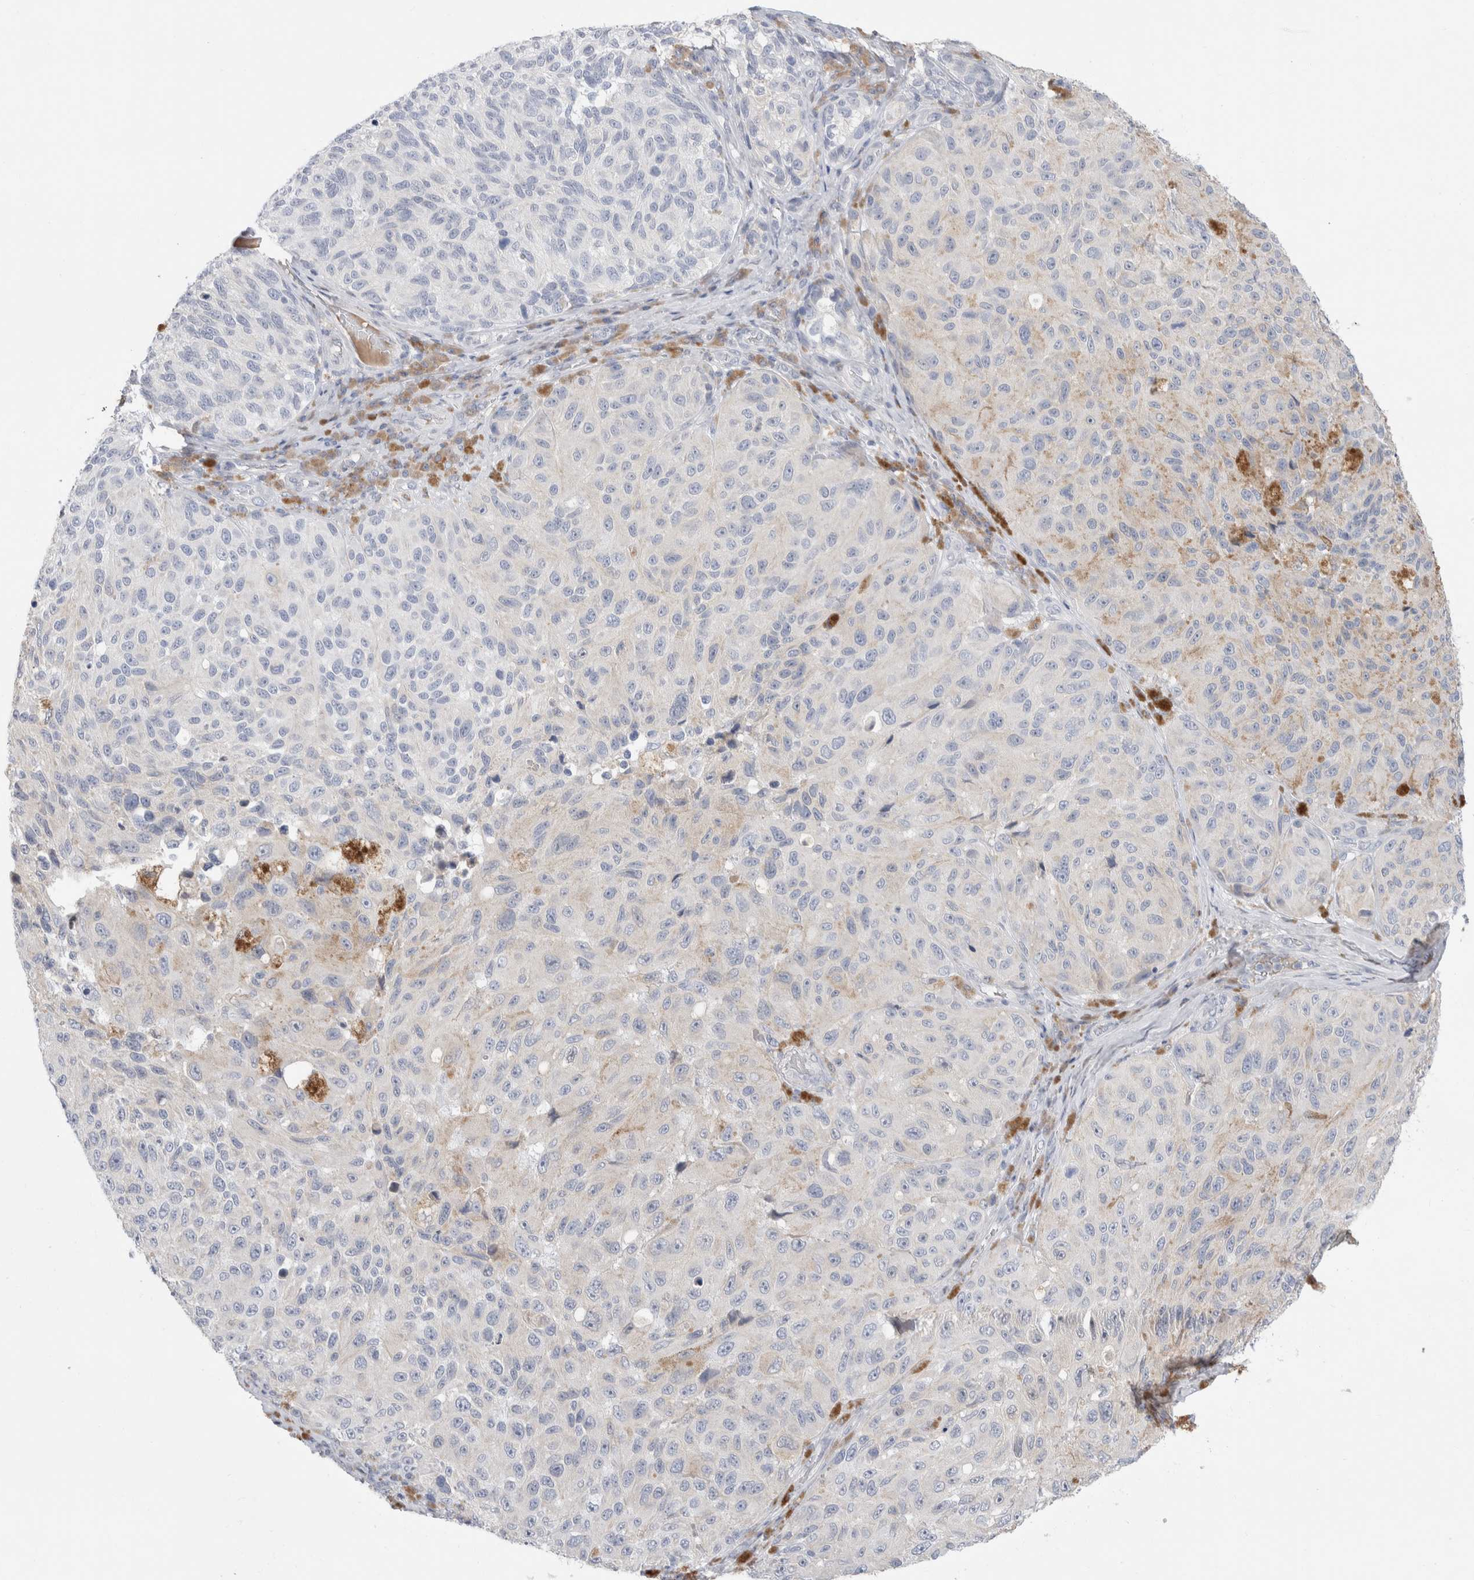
{"staining": {"intensity": "negative", "quantity": "none", "location": "none"}, "tissue": "melanoma", "cell_type": "Tumor cells", "image_type": "cancer", "snomed": [{"axis": "morphology", "description": "Malignant melanoma, NOS"}, {"axis": "topography", "description": "Skin"}], "caption": "The photomicrograph demonstrates no significant staining in tumor cells of melanoma.", "gene": "RUSF1", "patient": {"sex": "female", "age": 73}}